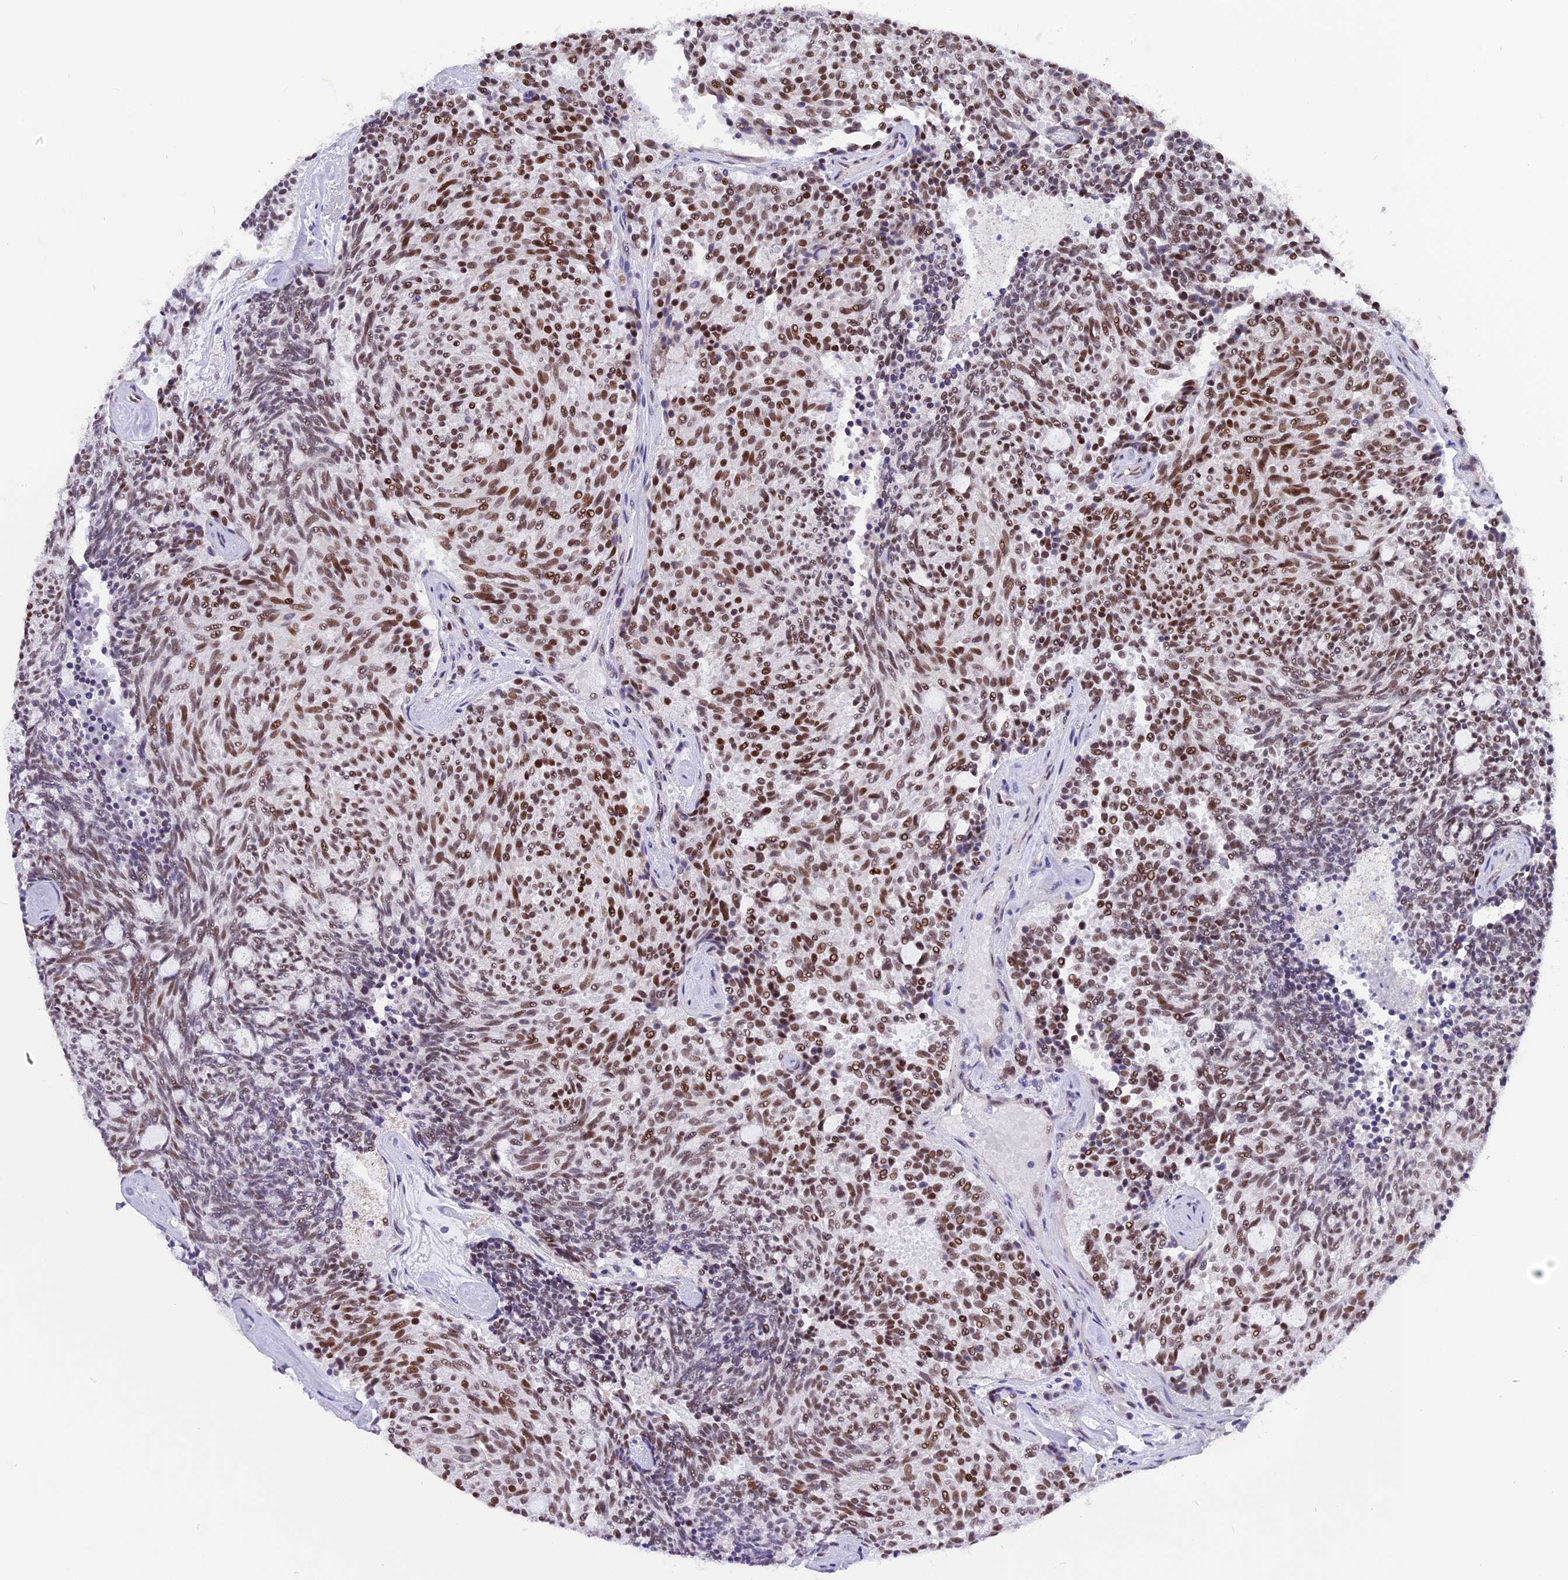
{"staining": {"intensity": "moderate", "quantity": ">75%", "location": "nuclear"}, "tissue": "carcinoid", "cell_type": "Tumor cells", "image_type": "cancer", "snomed": [{"axis": "morphology", "description": "Carcinoid, malignant, NOS"}, {"axis": "topography", "description": "Pancreas"}], "caption": "High-magnification brightfield microscopy of carcinoid (malignant) stained with DAB (brown) and counterstained with hematoxylin (blue). tumor cells exhibit moderate nuclear expression is identified in about>75% of cells.", "gene": "IRF2BP1", "patient": {"sex": "female", "age": 54}}